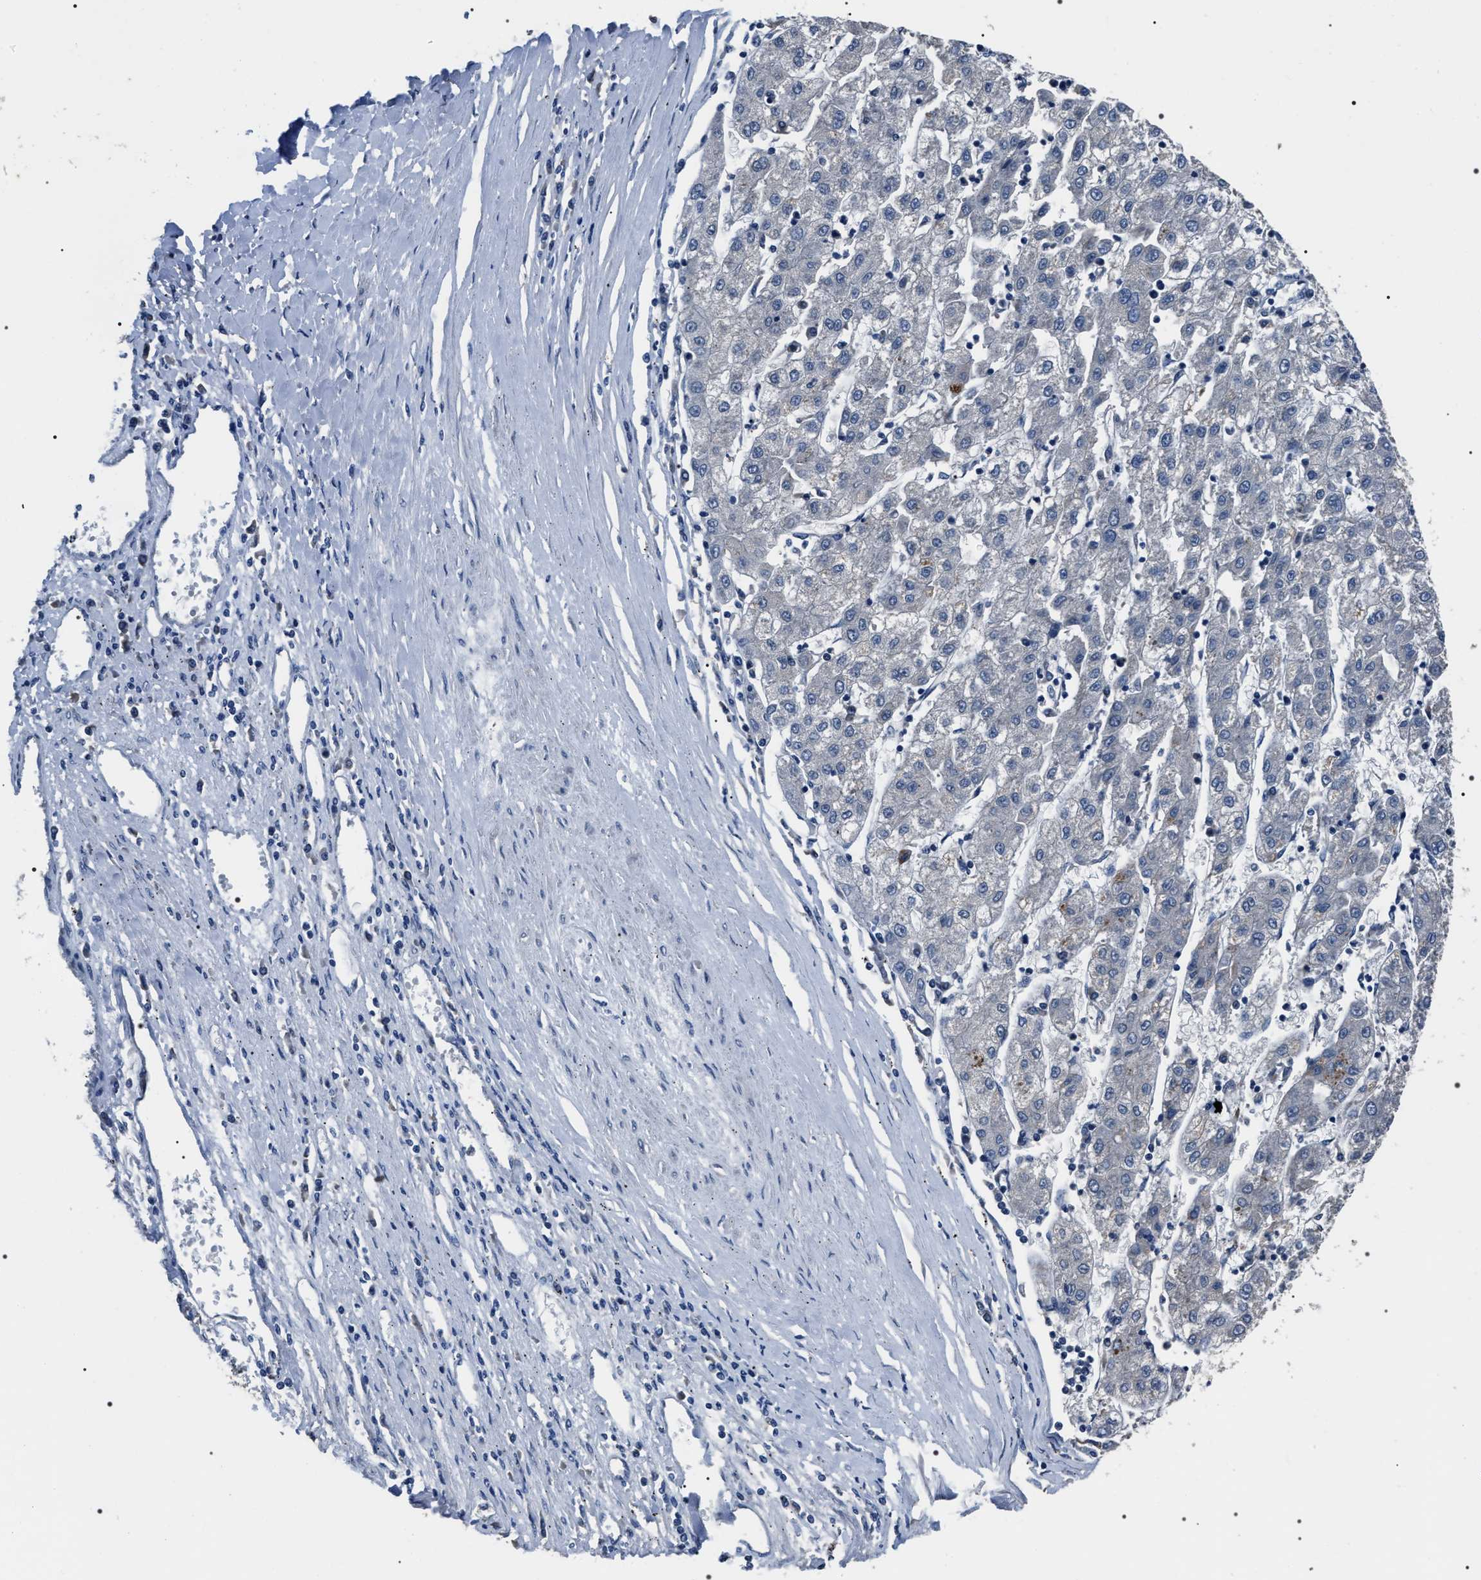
{"staining": {"intensity": "negative", "quantity": "none", "location": "none"}, "tissue": "liver cancer", "cell_type": "Tumor cells", "image_type": "cancer", "snomed": [{"axis": "morphology", "description": "Carcinoma, Hepatocellular, NOS"}, {"axis": "topography", "description": "Liver"}], "caption": "There is no significant positivity in tumor cells of liver cancer.", "gene": "TRIM54", "patient": {"sex": "male", "age": 72}}